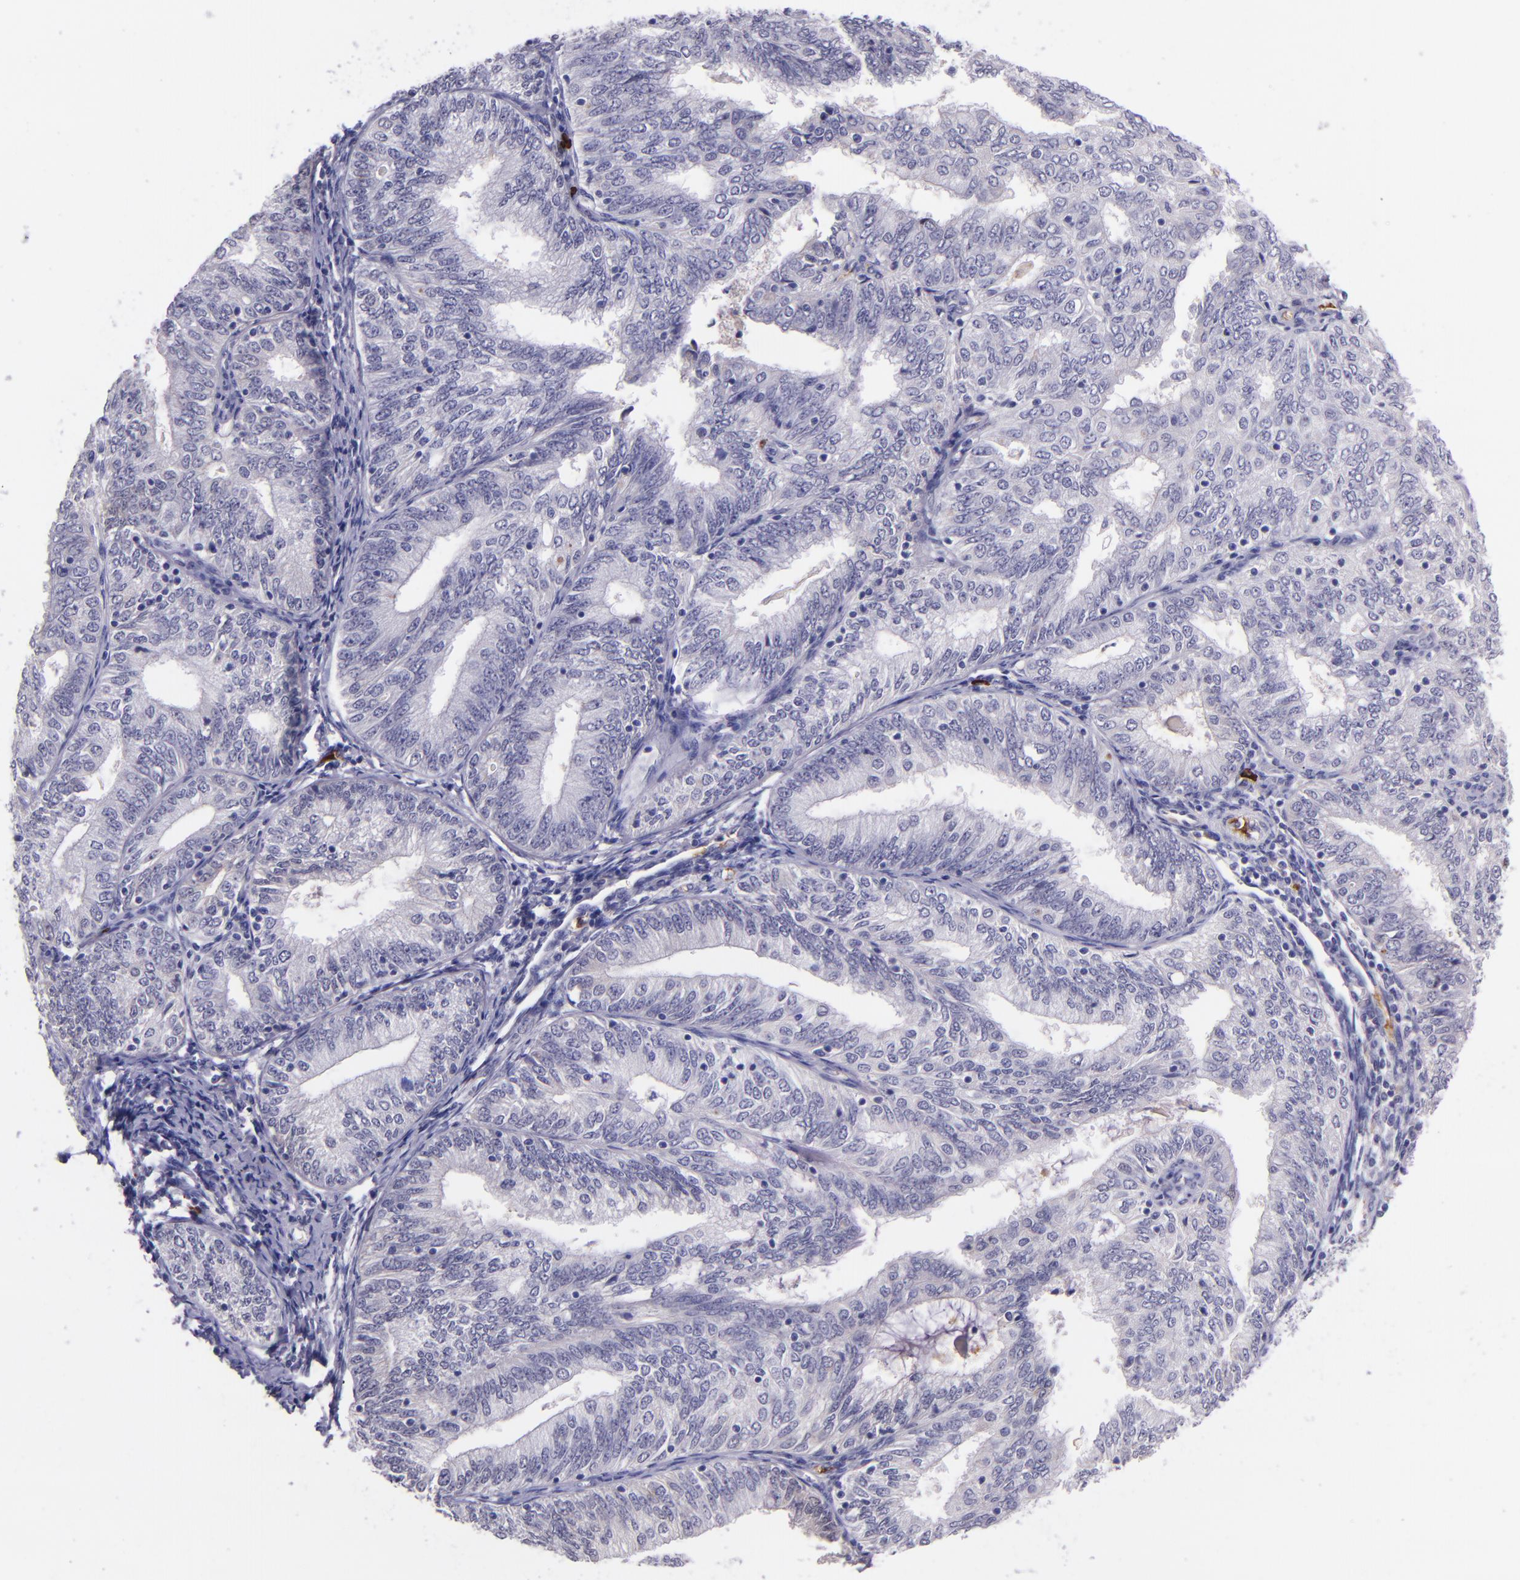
{"staining": {"intensity": "negative", "quantity": "none", "location": "none"}, "tissue": "endometrial cancer", "cell_type": "Tumor cells", "image_type": "cancer", "snomed": [{"axis": "morphology", "description": "Adenocarcinoma, NOS"}, {"axis": "topography", "description": "Endometrium"}], "caption": "Tumor cells show no significant staining in endometrial cancer (adenocarcinoma).", "gene": "KNG1", "patient": {"sex": "female", "age": 69}}